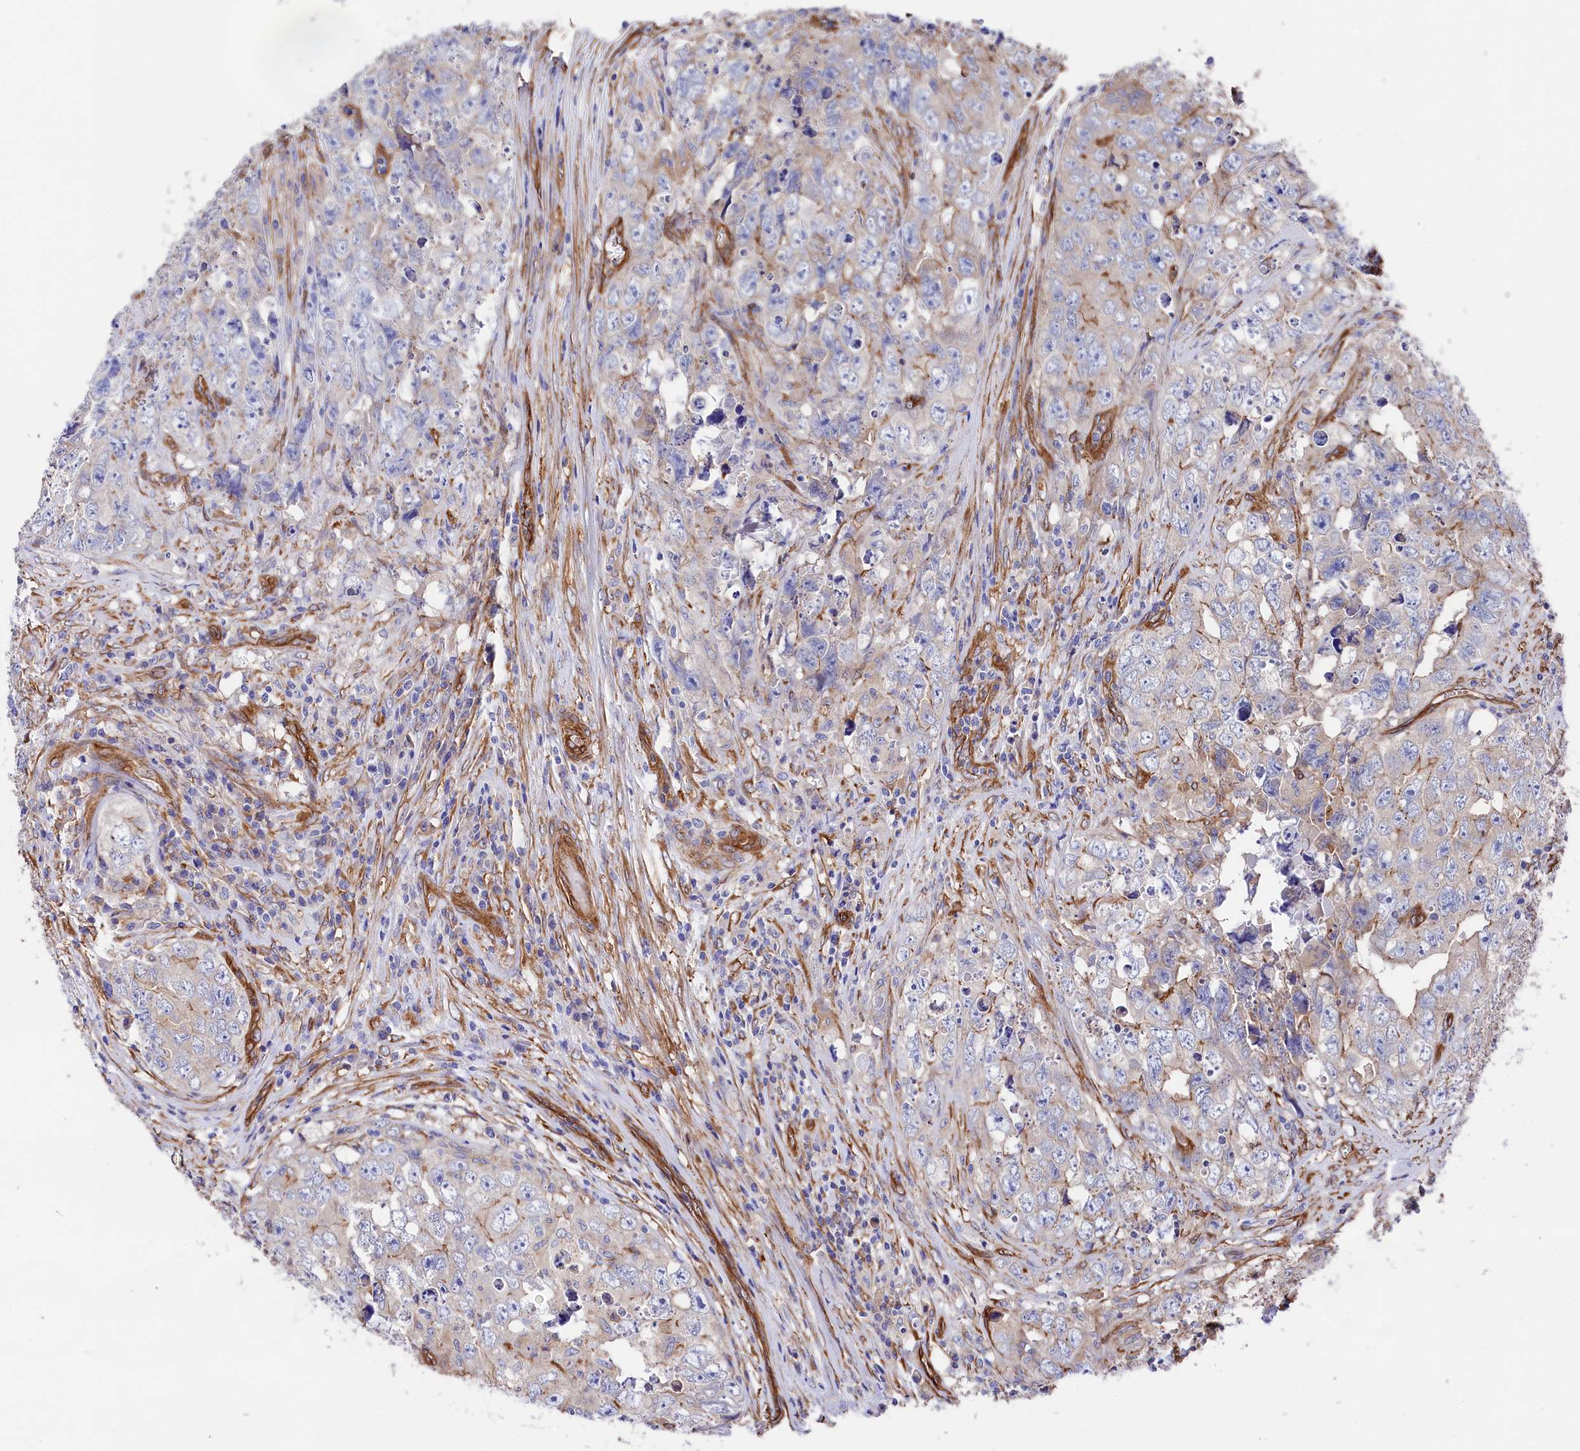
{"staining": {"intensity": "moderate", "quantity": "<25%", "location": "cytoplasmic/membranous"}, "tissue": "testis cancer", "cell_type": "Tumor cells", "image_type": "cancer", "snomed": [{"axis": "morphology", "description": "Seminoma, NOS"}, {"axis": "morphology", "description": "Carcinoma, Embryonal, NOS"}, {"axis": "topography", "description": "Testis"}], "caption": "The image reveals a brown stain indicating the presence of a protein in the cytoplasmic/membranous of tumor cells in testis cancer. The staining was performed using DAB (3,3'-diaminobenzidine) to visualize the protein expression in brown, while the nuclei were stained in blue with hematoxylin (Magnification: 20x).", "gene": "TNKS1BP1", "patient": {"sex": "male", "age": 43}}